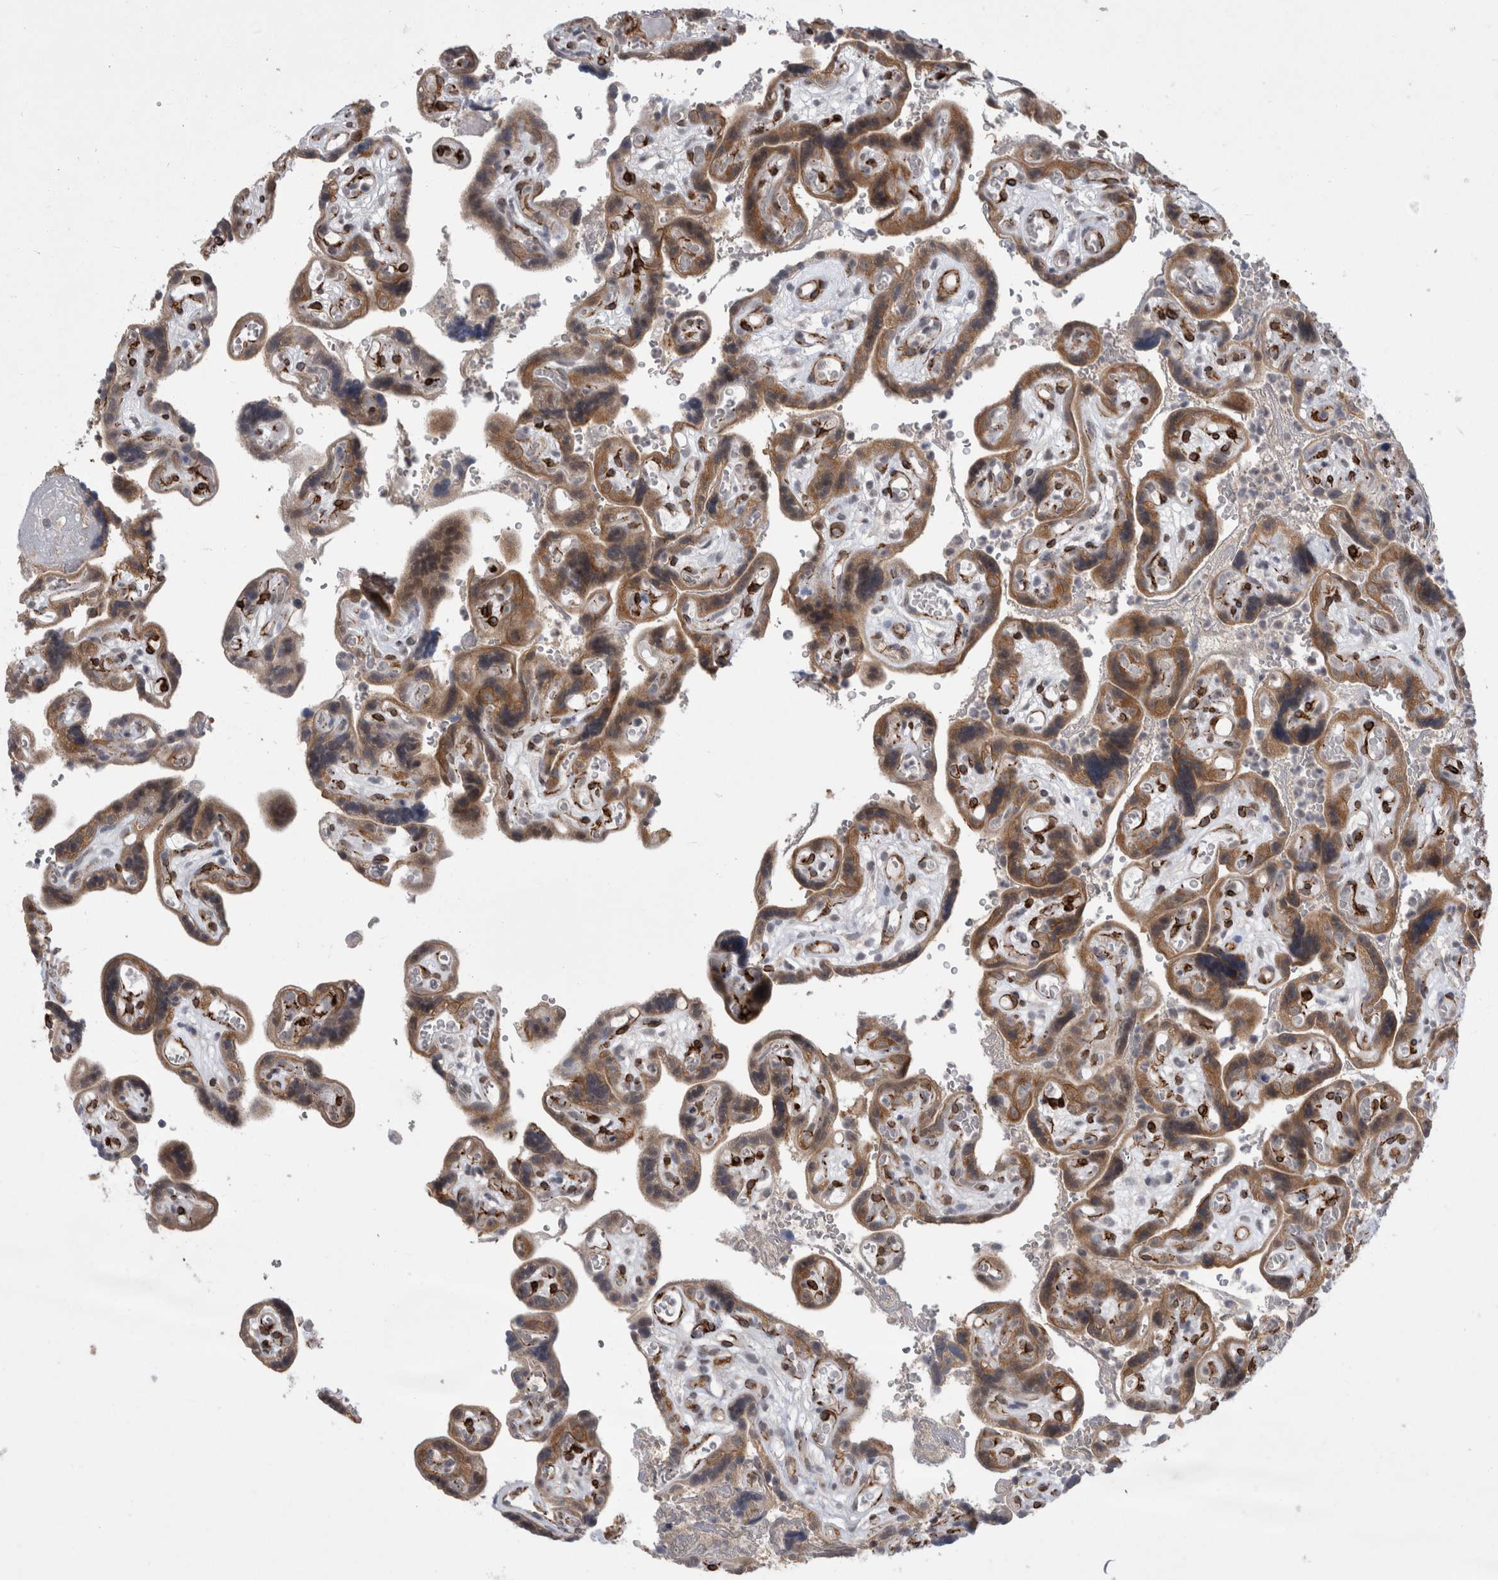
{"staining": {"intensity": "moderate", "quantity": ">75%", "location": "cytoplasmic/membranous"}, "tissue": "placenta", "cell_type": "Decidual cells", "image_type": "normal", "snomed": [{"axis": "morphology", "description": "Normal tissue, NOS"}, {"axis": "topography", "description": "Placenta"}], "caption": "Moderate cytoplasmic/membranous positivity for a protein is present in approximately >75% of decidual cells of unremarkable placenta using IHC.", "gene": "FAM83H", "patient": {"sex": "female", "age": 30}}